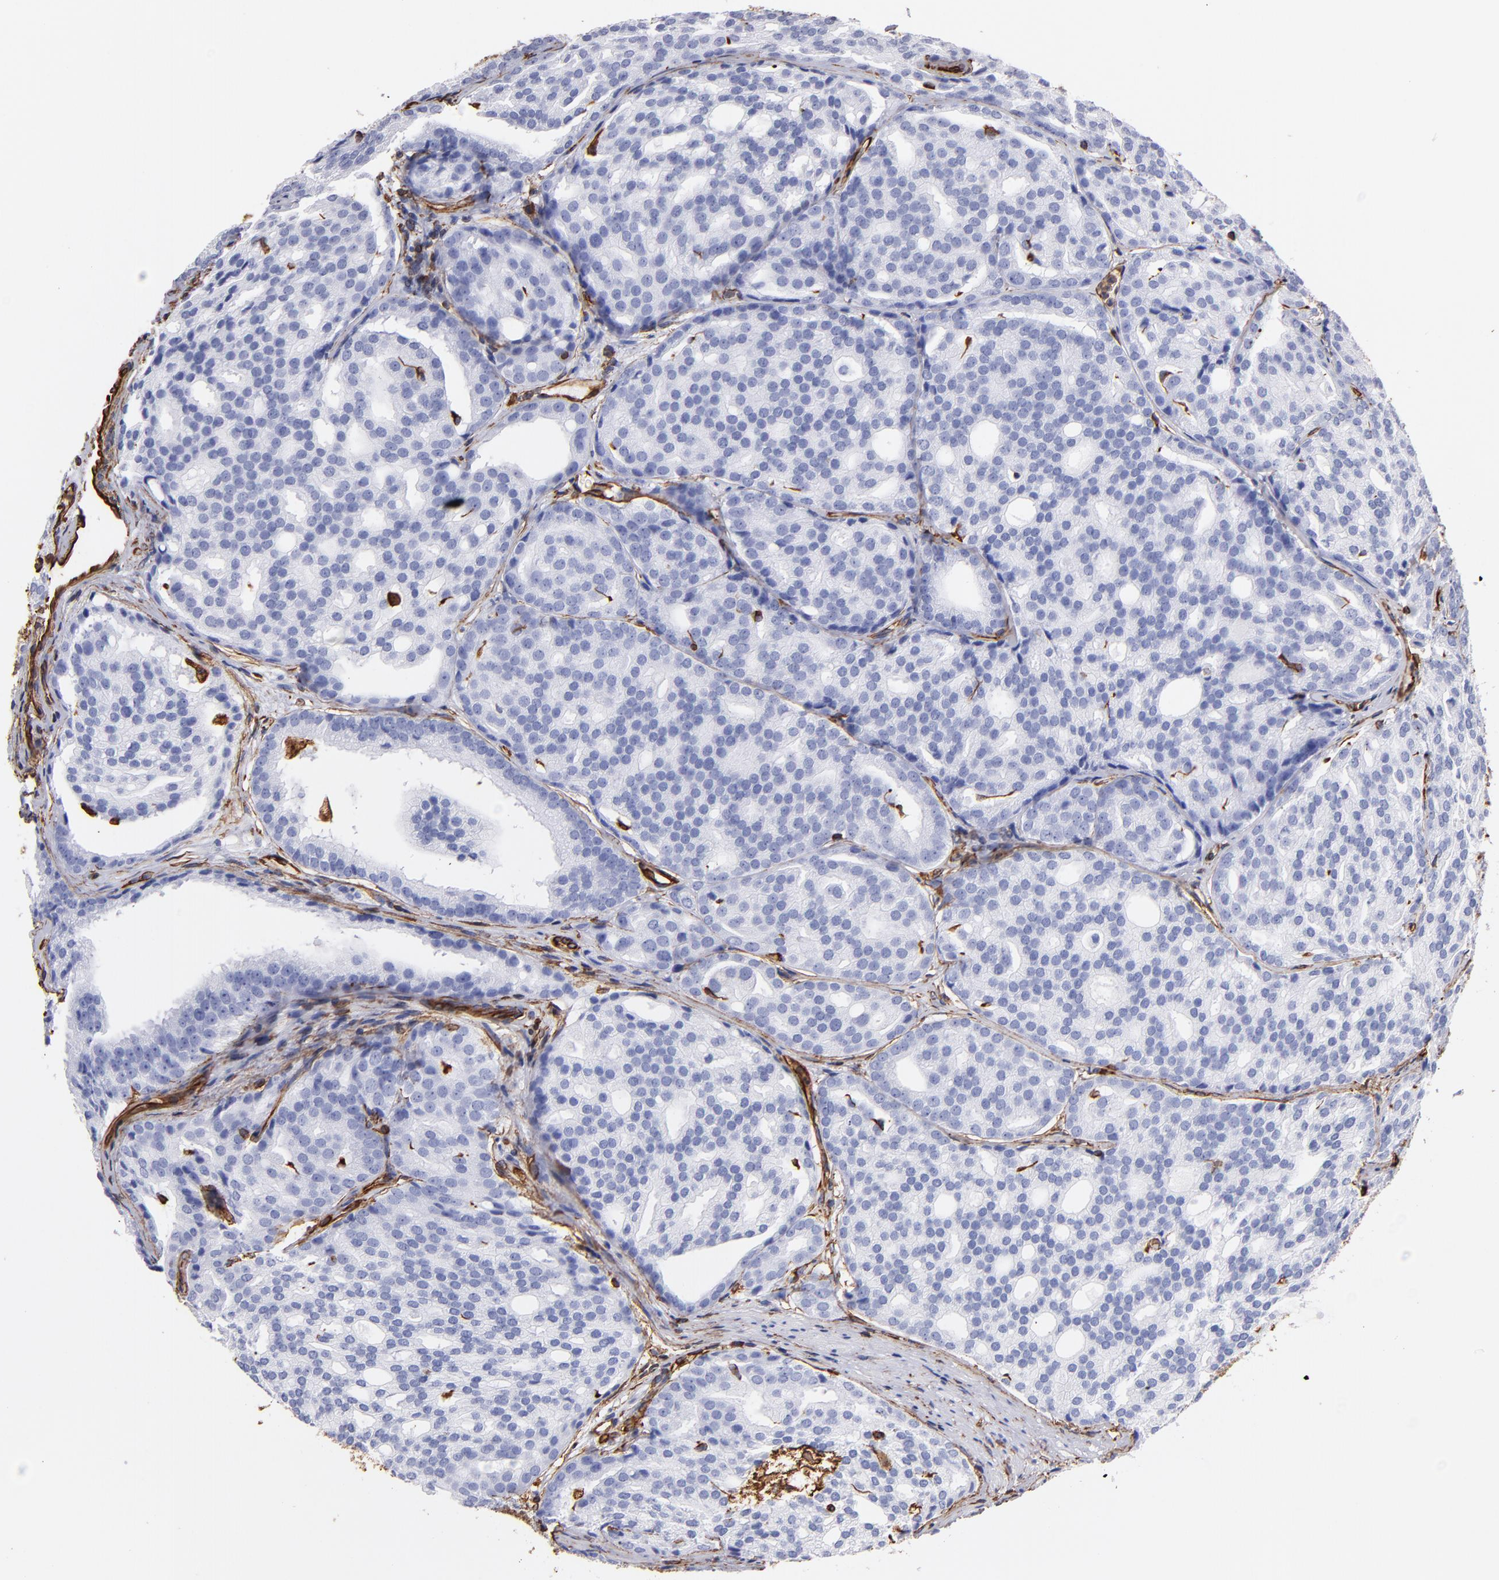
{"staining": {"intensity": "negative", "quantity": "none", "location": "none"}, "tissue": "prostate cancer", "cell_type": "Tumor cells", "image_type": "cancer", "snomed": [{"axis": "morphology", "description": "Adenocarcinoma, High grade"}, {"axis": "topography", "description": "Prostate"}], "caption": "Micrograph shows no significant protein positivity in tumor cells of prostate cancer (adenocarcinoma (high-grade)).", "gene": "VIM", "patient": {"sex": "male", "age": 64}}